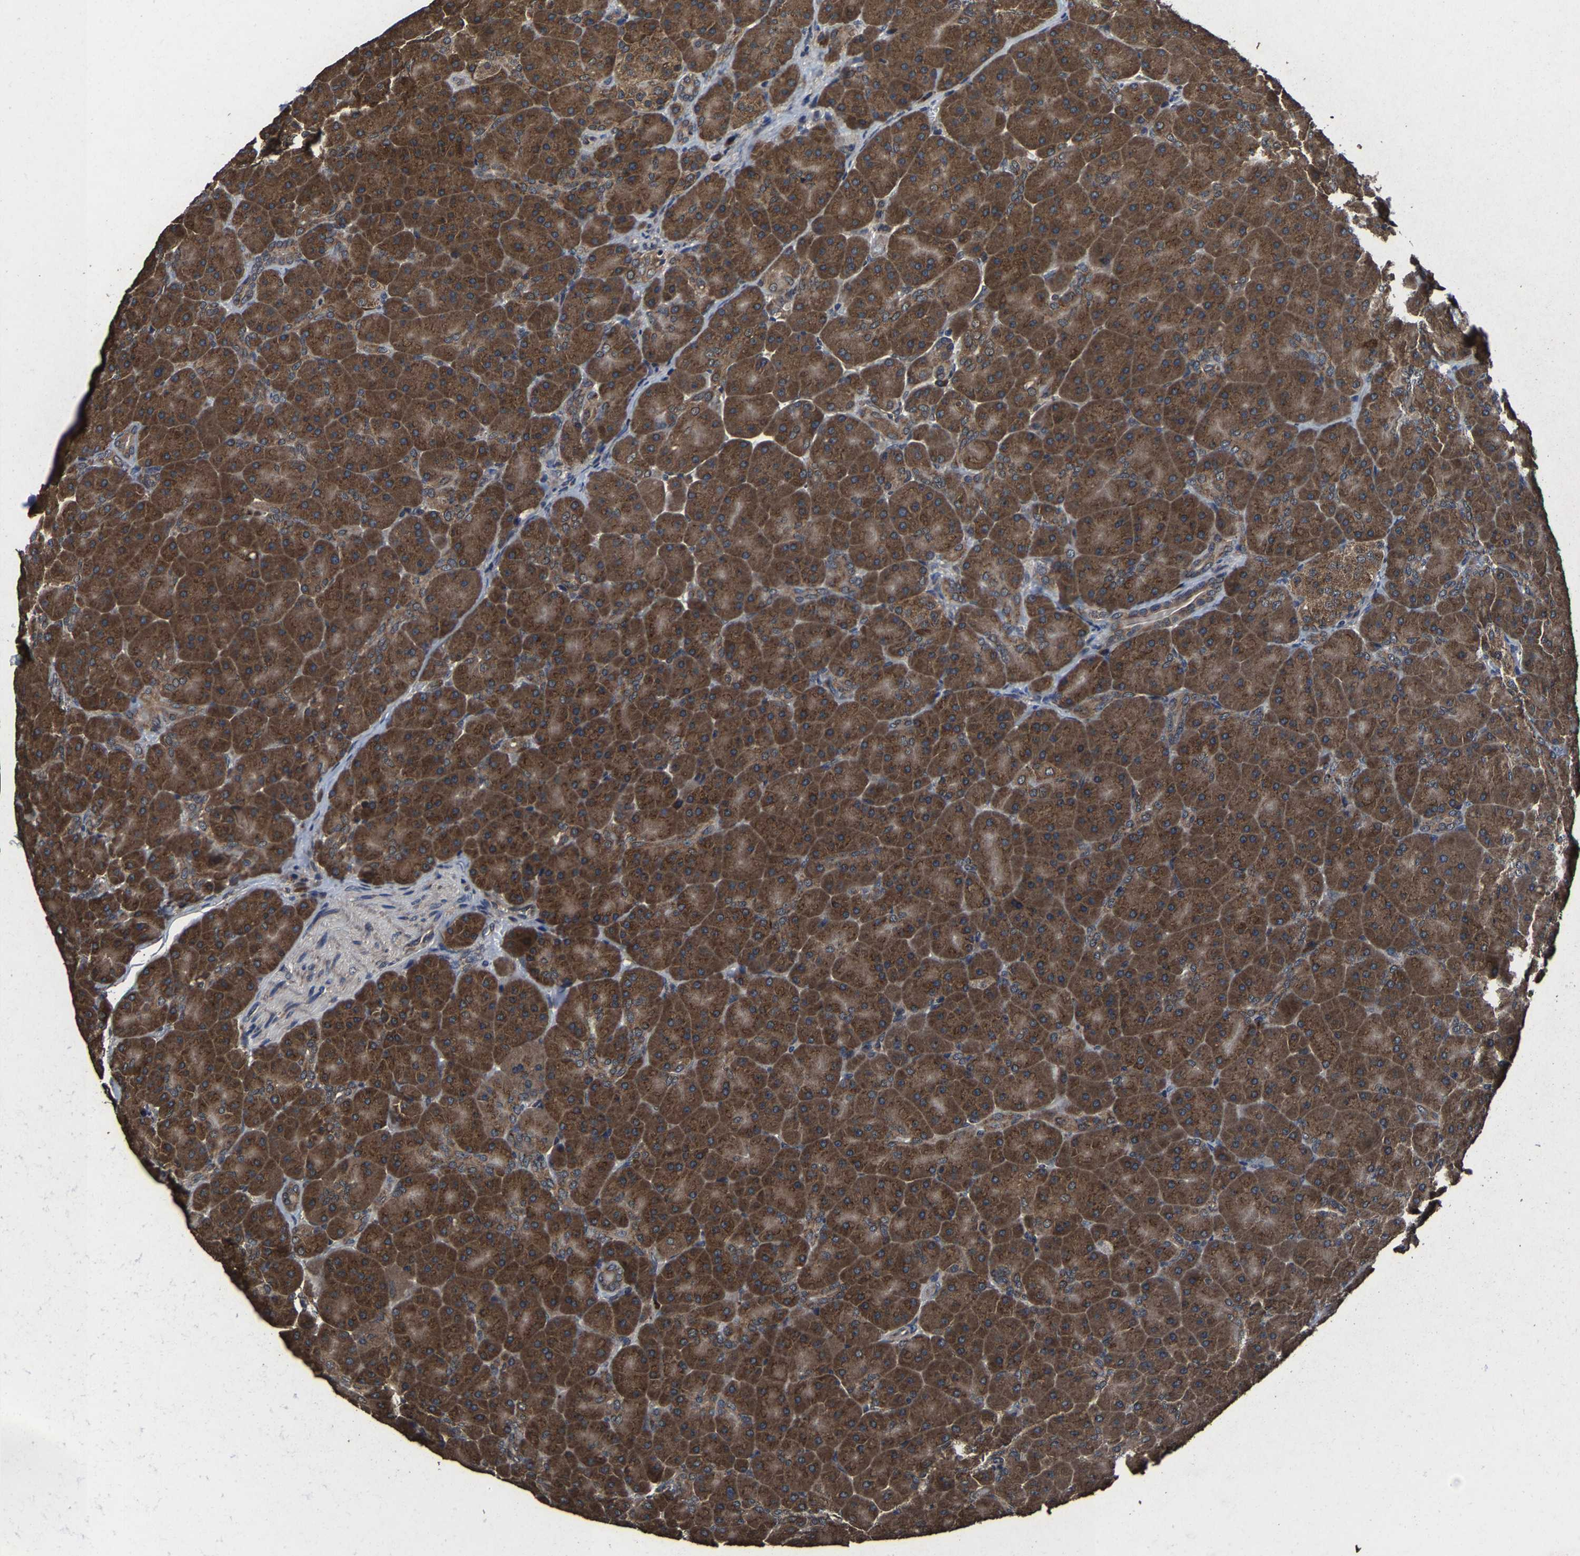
{"staining": {"intensity": "strong", "quantity": ">75%", "location": "cytoplasmic/membranous"}, "tissue": "pancreas", "cell_type": "Exocrine glandular cells", "image_type": "normal", "snomed": [{"axis": "morphology", "description": "Normal tissue, NOS"}, {"axis": "topography", "description": "Pancreas"}], "caption": "A high amount of strong cytoplasmic/membranous expression is identified in approximately >75% of exocrine glandular cells in normal pancreas. (Stains: DAB in brown, nuclei in blue, Microscopy: brightfield microscopy at high magnification).", "gene": "EBAG9", "patient": {"sex": "male", "age": 66}}